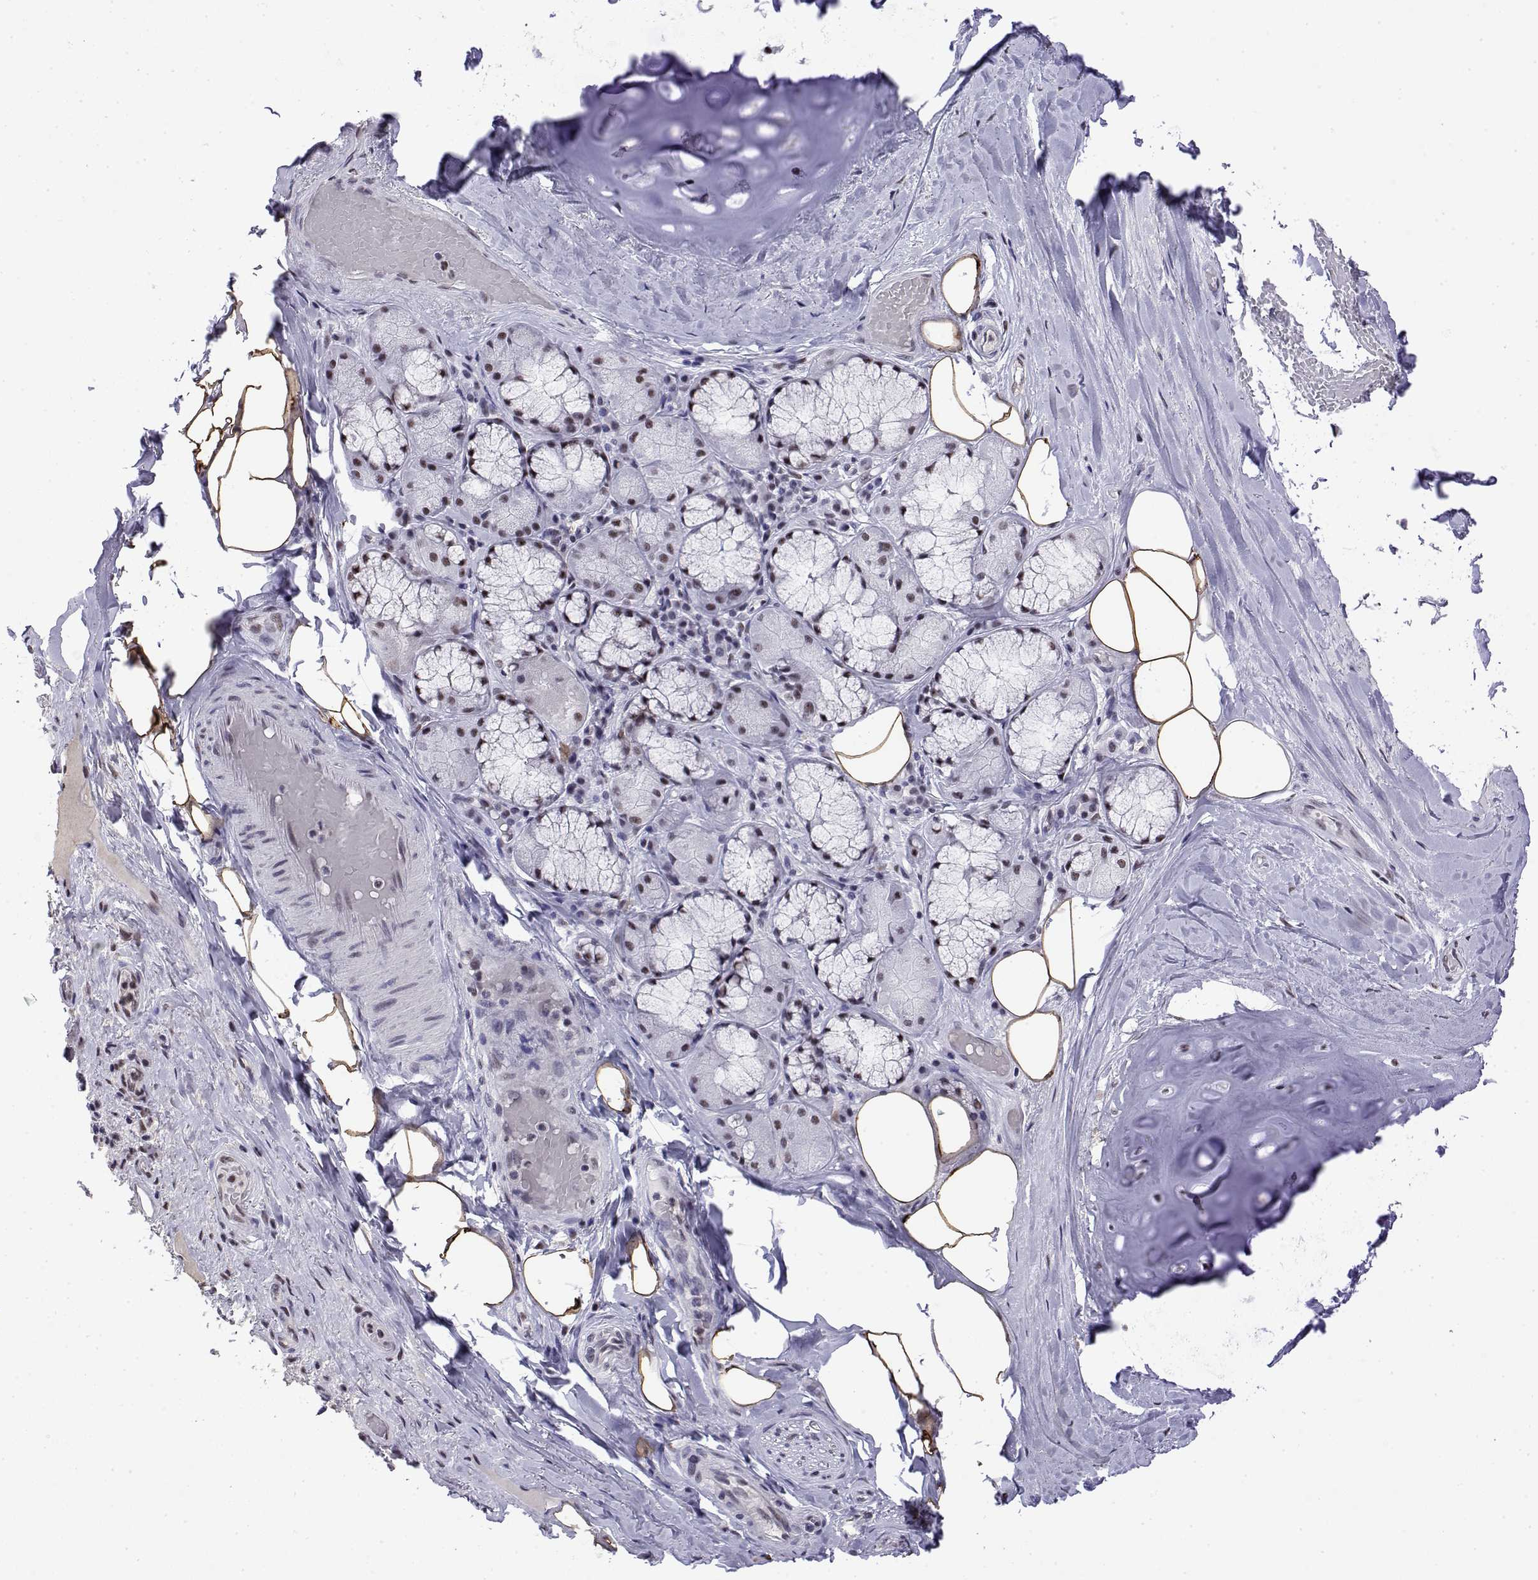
{"staining": {"intensity": "moderate", "quantity": ">75%", "location": "cytoplasmic/membranous,nuclear"}, "tissue": "adipose tissue", "cell_type": "Adipocytes", "image_type": "normal", "snomed": [{"axis": "morphology", "description": "Normal tissue, NOS"}, {"axis": "topography", "description": "Cartilage tissue"}, {"axis": "topography", "description": "Bronchus"}], "caption": "High-power microscopy captured an immunohistochemistry image of benign adipose tissue, revealing moderate cytoplasmic/membranous,nuclear staining in about >75% of adipocytes. (brown staining indicates protein expression, while blue staining denotes nuclei).", "gene": "POLDIP3", "patient": {"sex": "male", "age": 64}}